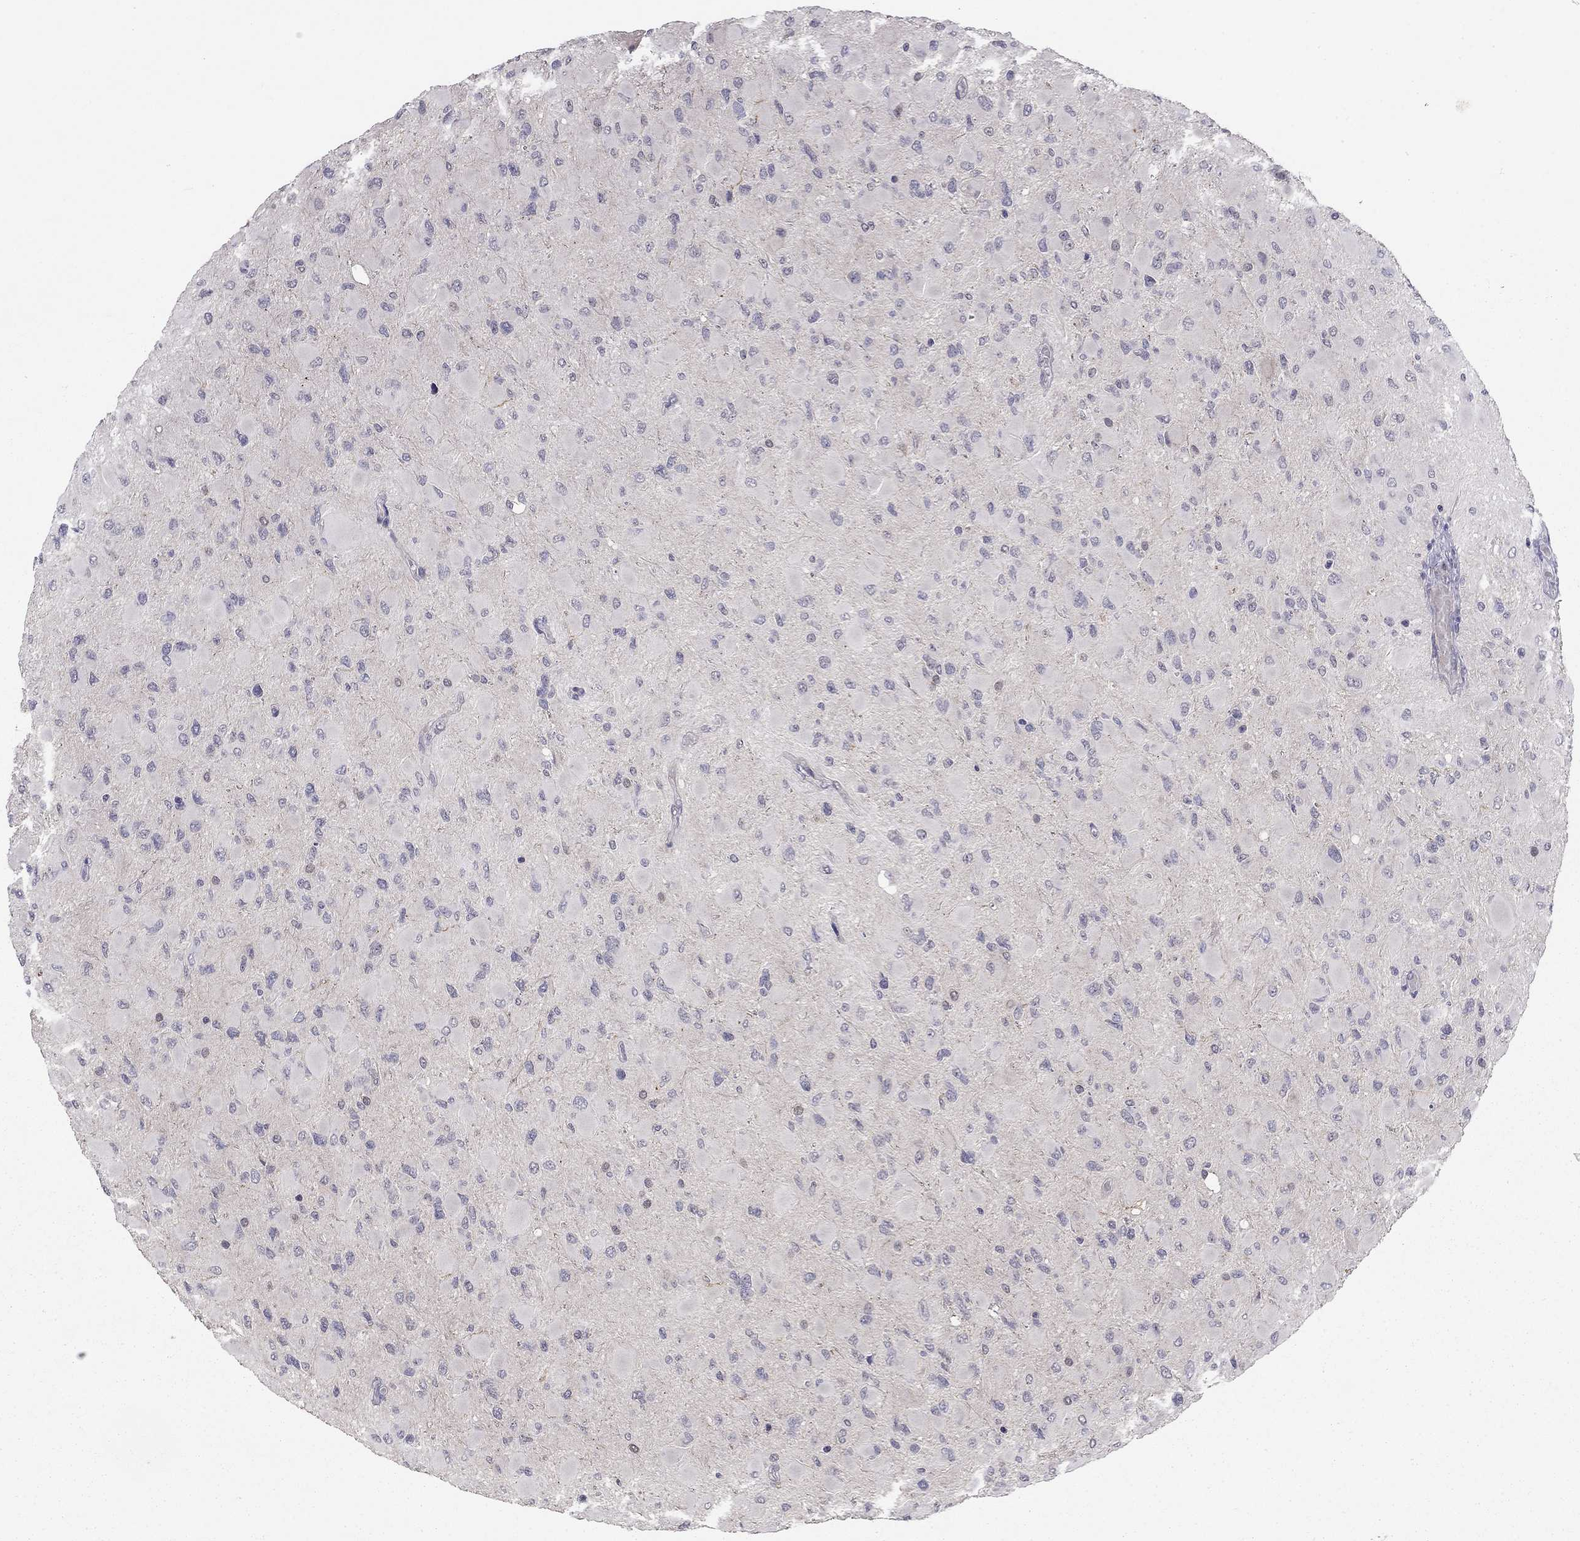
{"staining": {"intensity": "negative", "quantity": "none", "location": "none"}, "tissue": "glioma", "cell_type": "Tumor cells", "image_type": "cancer", "snomed": [{"axis": "morphology", "description": "Glioma, malignant, High grade"}, {"axis": "topography", "description": "Cerebral cortex"}], "caption": "Immunohistochemistry (IHC) micrograph of neoplastic tissue: malignant high-grade glioma stained with DAB (3,3'-diaminobenzidine) displays no significant protein expression in tumor cells.", "gene": "STXBP6", "patient": {"sex": "female", "age": 36}}